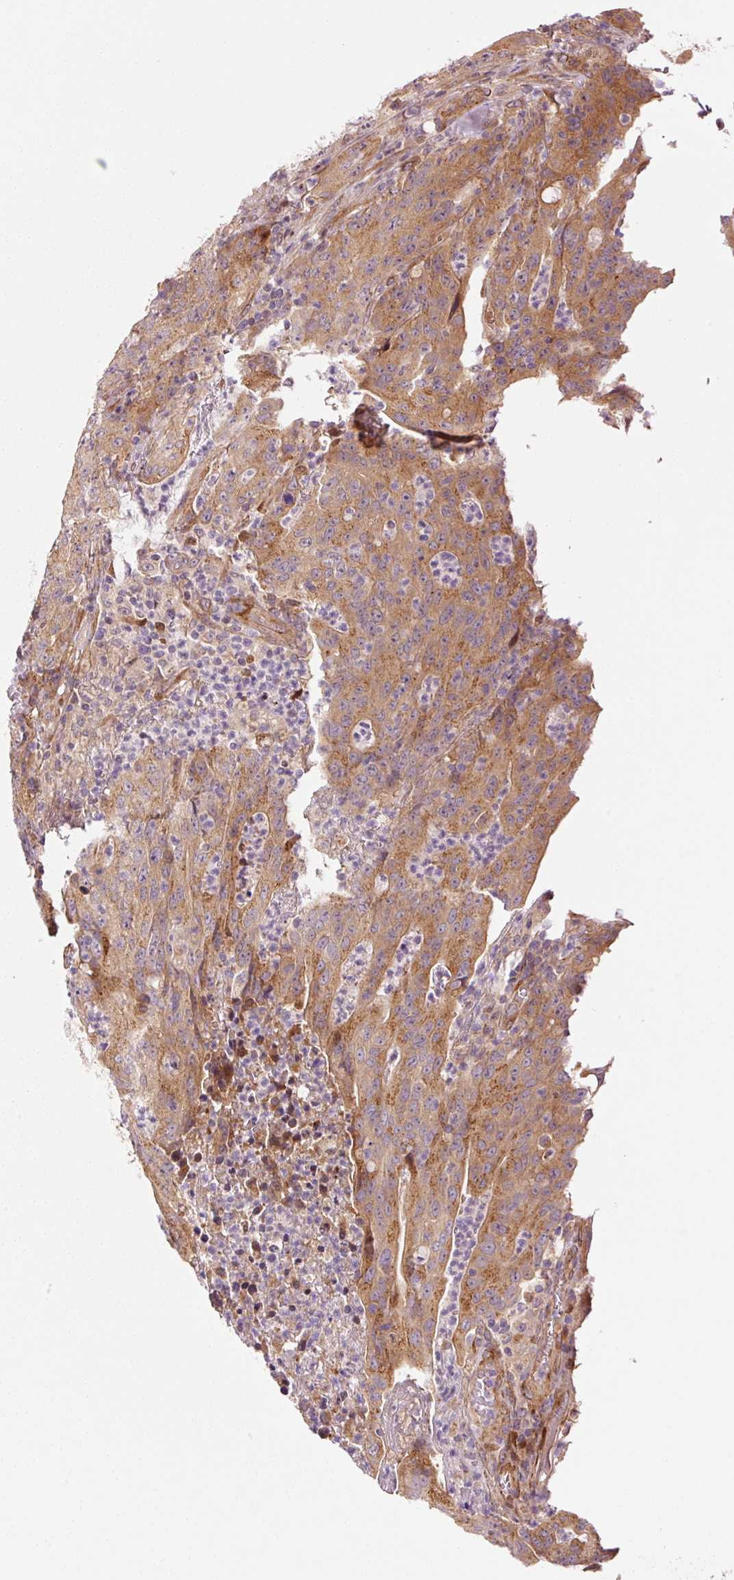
{"staining": {"intensity": "moderate", "quantity": ">75%", "location": "cytoplasmic/membranous"}, "tissue": "colorectal cancer", "cell_type": "Tumor cells", "image_type": "cancer", "snomed": [{"axis": "morphology", "description": "Adenocarcinoma, NOS"}, {"axis": "topography", "description": "Colon"}], "caption": "High-magnification brightfield microscopy of colorectal adenocarcinoma stained with DAB (brown) and counterstained with hematoxylin (blue). tumor cells exhibit moderate cytoplasmic/membranous expression is present in about>75% of cells. The staining was performed using DAB, with brown indicating positive protein expression. Nuclei are stained blue with hematoxylin.", "gene": "PPP1R14B", "patient": {"sex": "male", "age": 83}}